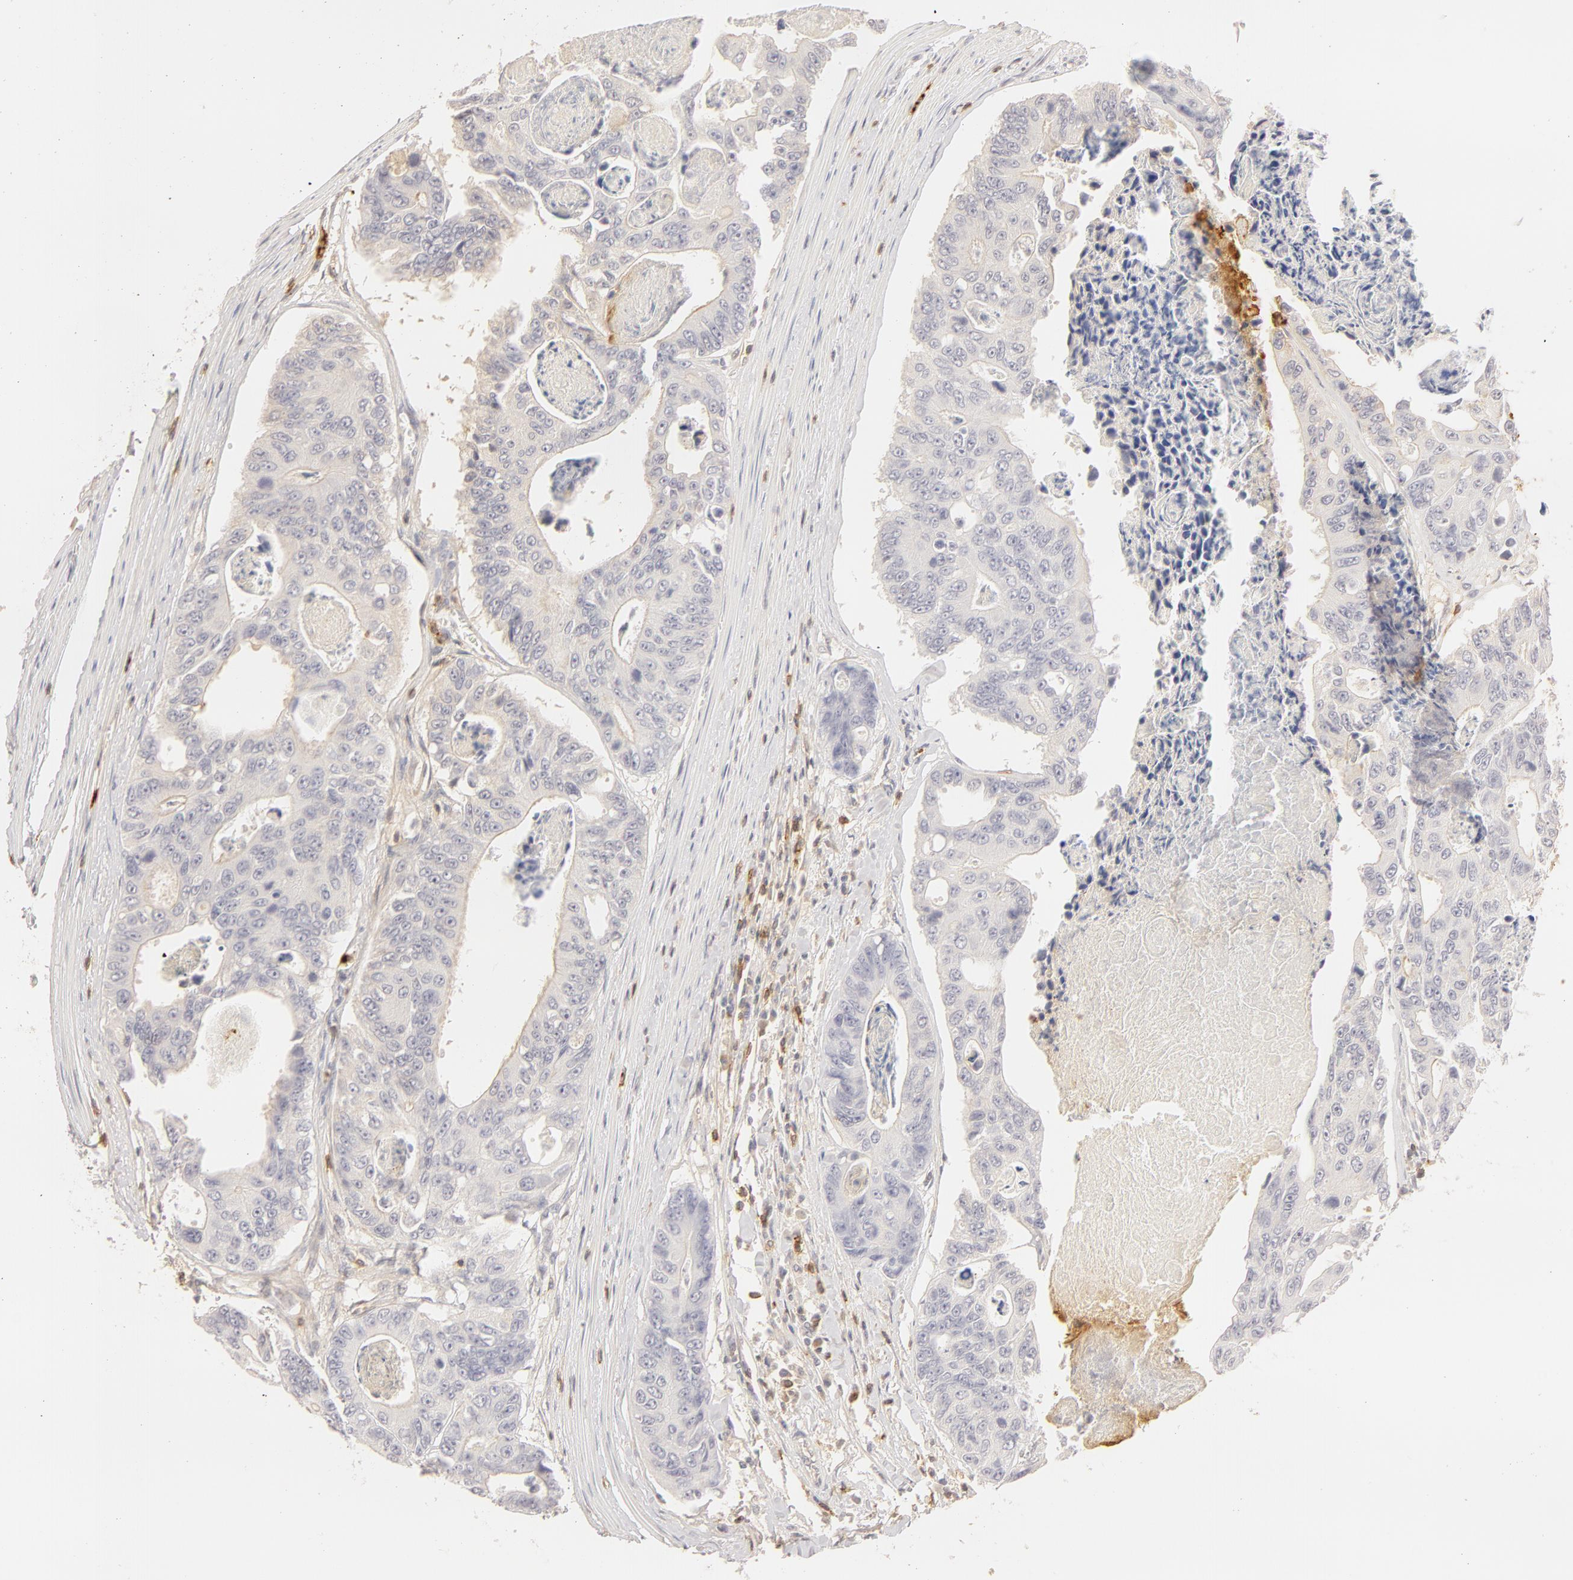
{"staining": {"intensity": "negative", "quantity": "none", "location": "none"}, "tissue": "colorectal cancer", "cell_type": "Tumor cells", "image_type": "cancer", "snomed": [{"axis": "morphology", "description": "Adenocarcinoma, NOS"}, {"axis": "topography", "description": "Colon"}], "caption": "Protein analysis of colorectal cancer shows no significant staining in tumor cells.", "gene": "C1R", "patient": {"sex": "female", "age": 86}}